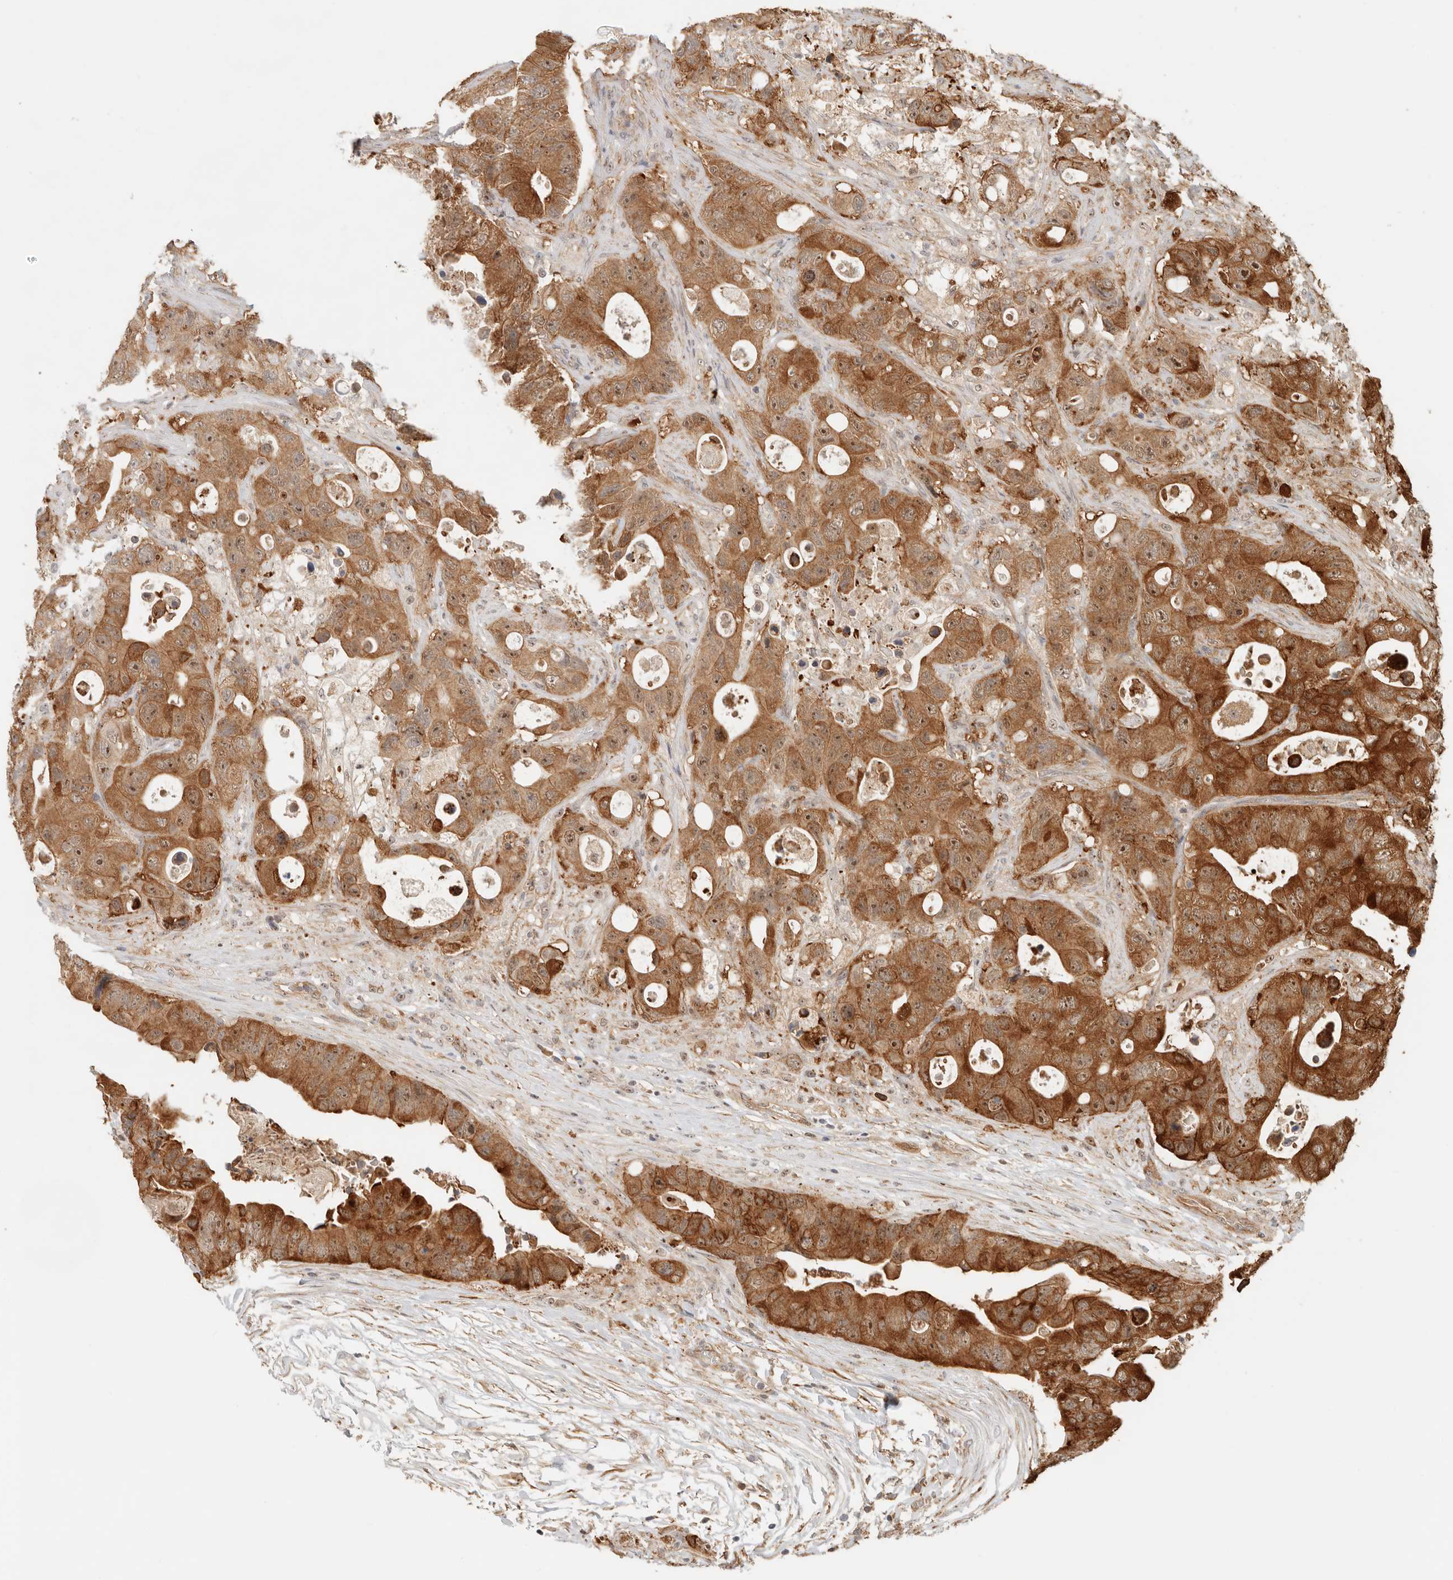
{"staining": {"intensity": "strong", "quantity": ">75%", "location": "cytoplasmic/membranous,nuclear"}, "tissue": "colorectal cancer", "cell_type": "Tumor cells", "image_type": "cancer", "snomed": [{"axis": "morphology", "description": "Adenocarcinoma, NOS"}, {"axis": "topography", "description": "Colon"}], "caption": "The histopathology image shows immunohistochemical staining of colorectal cancer (adenocarcinoma). There is strong cytoplasmic/membranous and nuclear expression is present in about >75% of tumor cells.", "gene": "HEXD", "patient": {"sex": "female", "age": 46}}